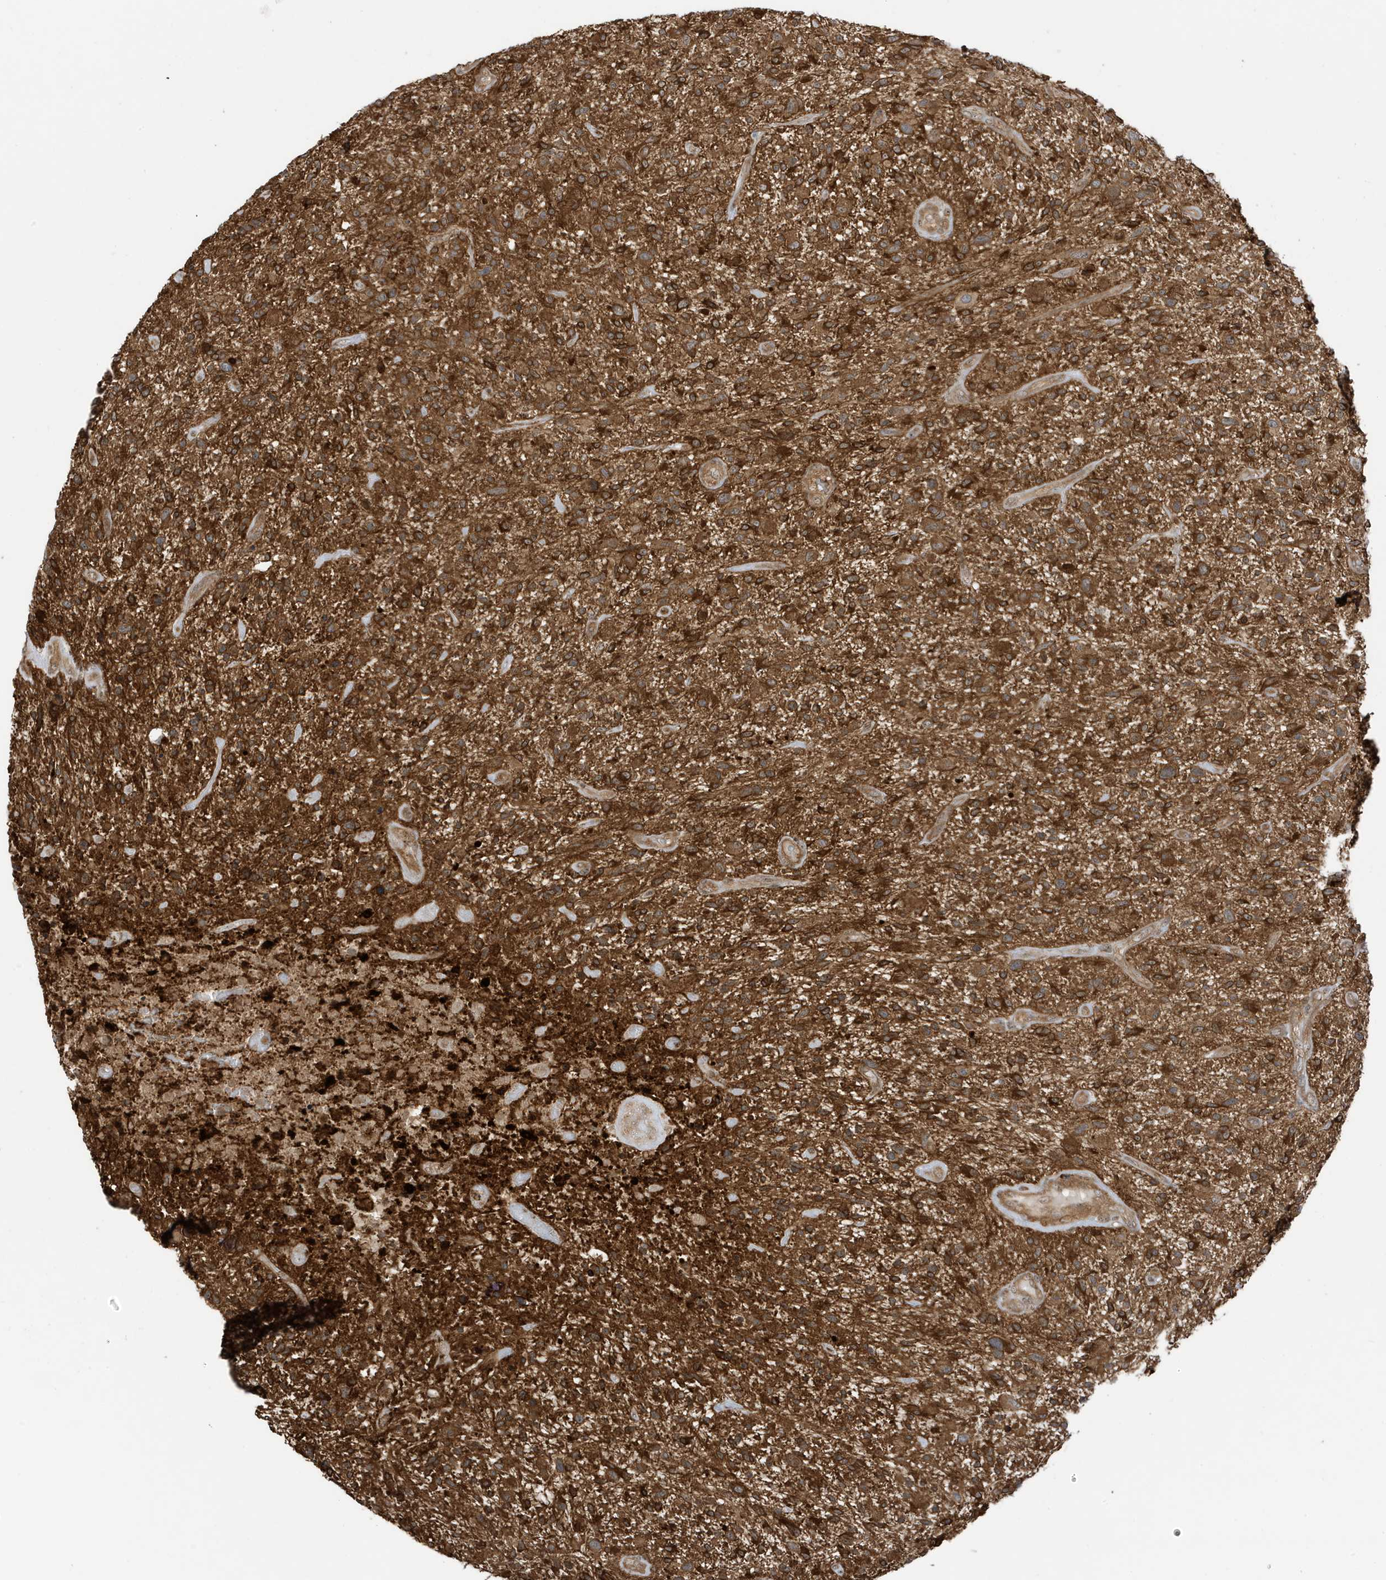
{"staining": {"intensity": "strong", "quantity": ">75%", "location": "cytoplasmic/membranous"}, "tissue": "glioma", "cell_type": "Tumor cells", "image_type": "cancer", "snomed": [{"axis": "morphology", "description": "Glioma, malignant, High grade"}, {"axis": "topography", "description": "Brain"}], "caption": "Strong cytoplasmic/membranous protein staining is seen in approximately >75% of tumor cells in malignant high-grade glioma. (DAB (3,3'-diaminobenzidine) IHC, brown staining for protein, blue staining for nuclei).", "gene": "CDC42EP3", "patient": {"sex": "male", "age": 47}}